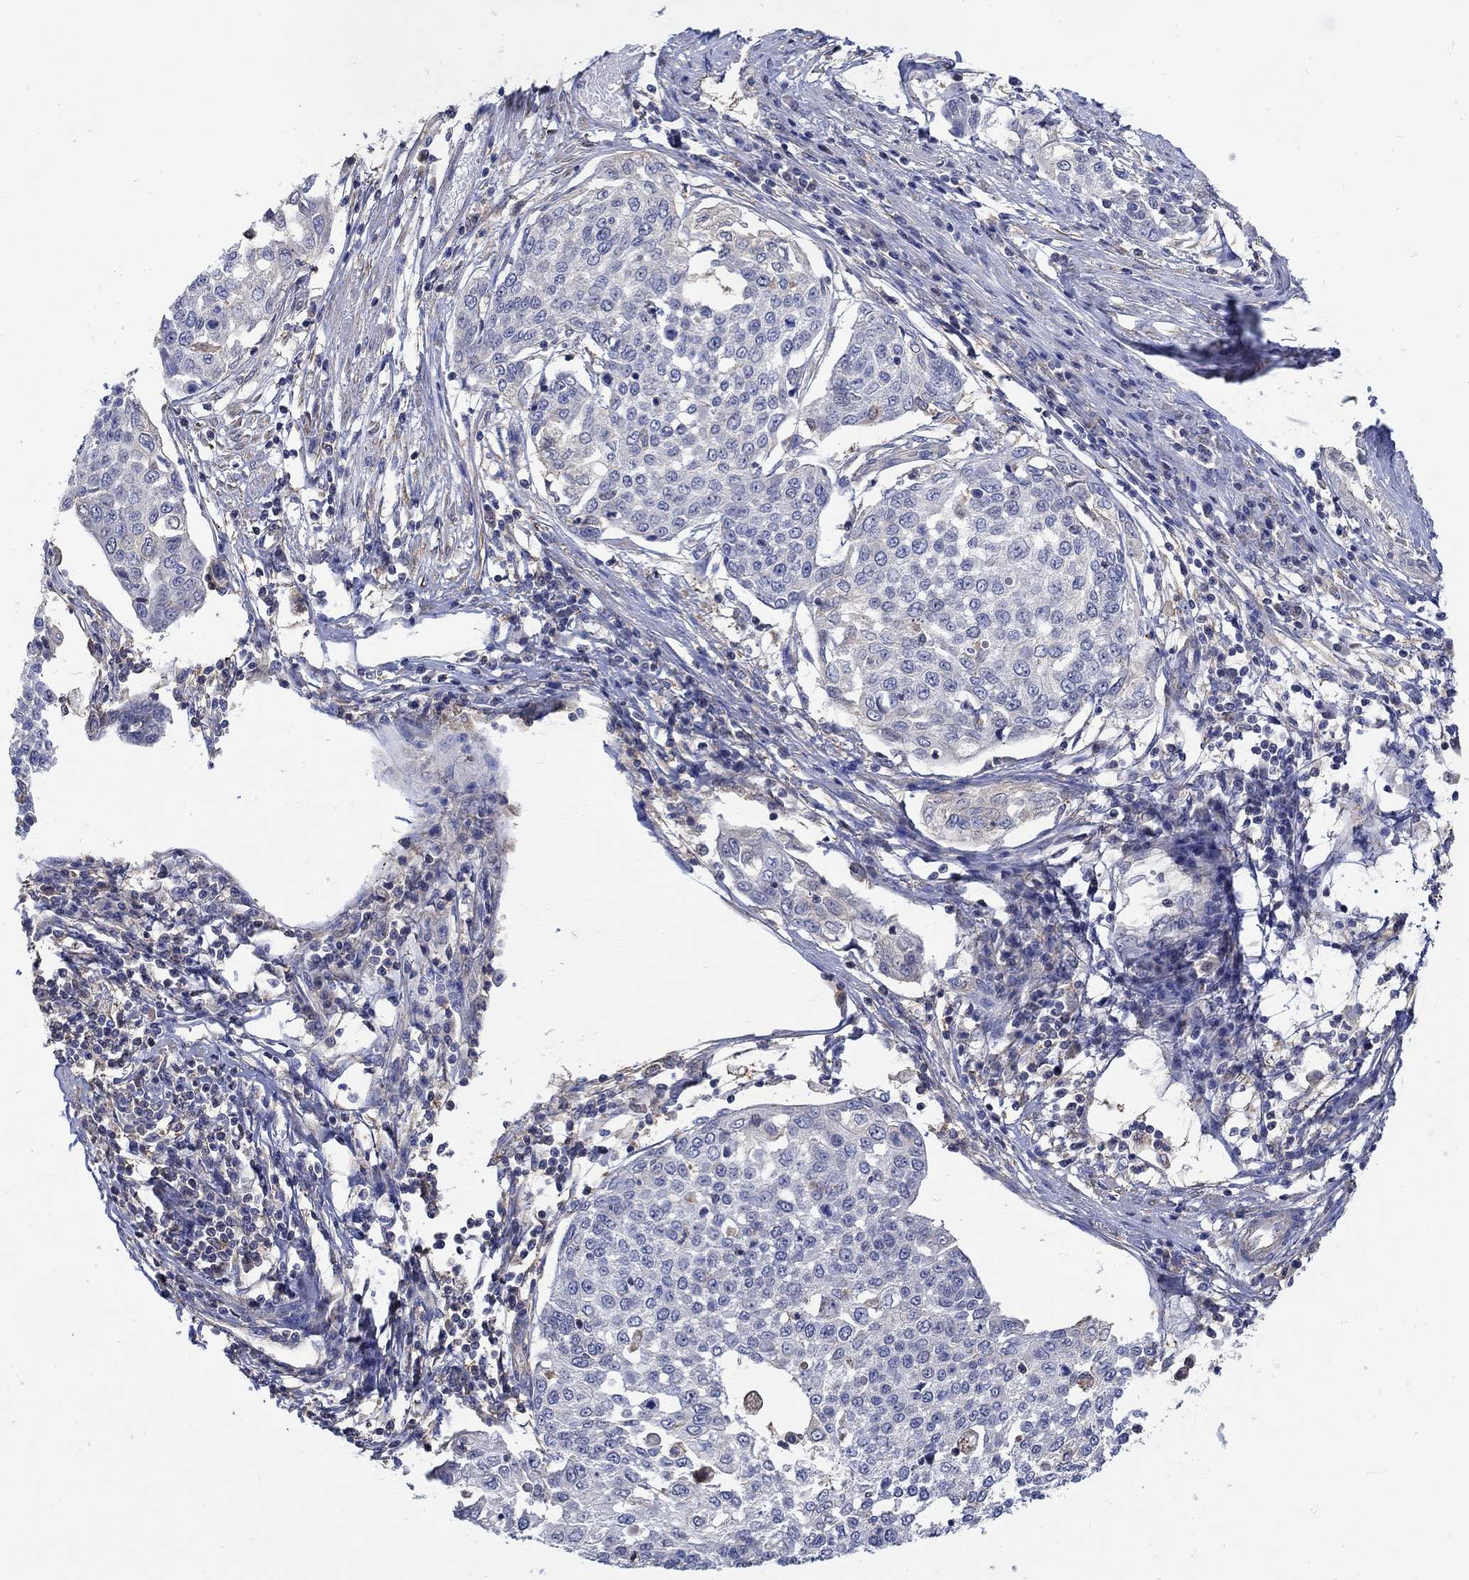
{"staining": {"intensity": "negative", "quantity": "none", "location": "none"}, "tissue": "cervical cancer", "cell_type": "Tumor cells", "image_type": "cancer", "snomed": [{"axis": "morphology", "description": "Squamous cell carcinoma, NOS"}, {"axis": "topography", "description": "Cervix"}], "caption": "A photomicrograph of human cervical squamous cell carcinoma is negative for staining in tumor cells.", "gene": "TEKT3", "patient": {"sex": "female", "age": 34}}